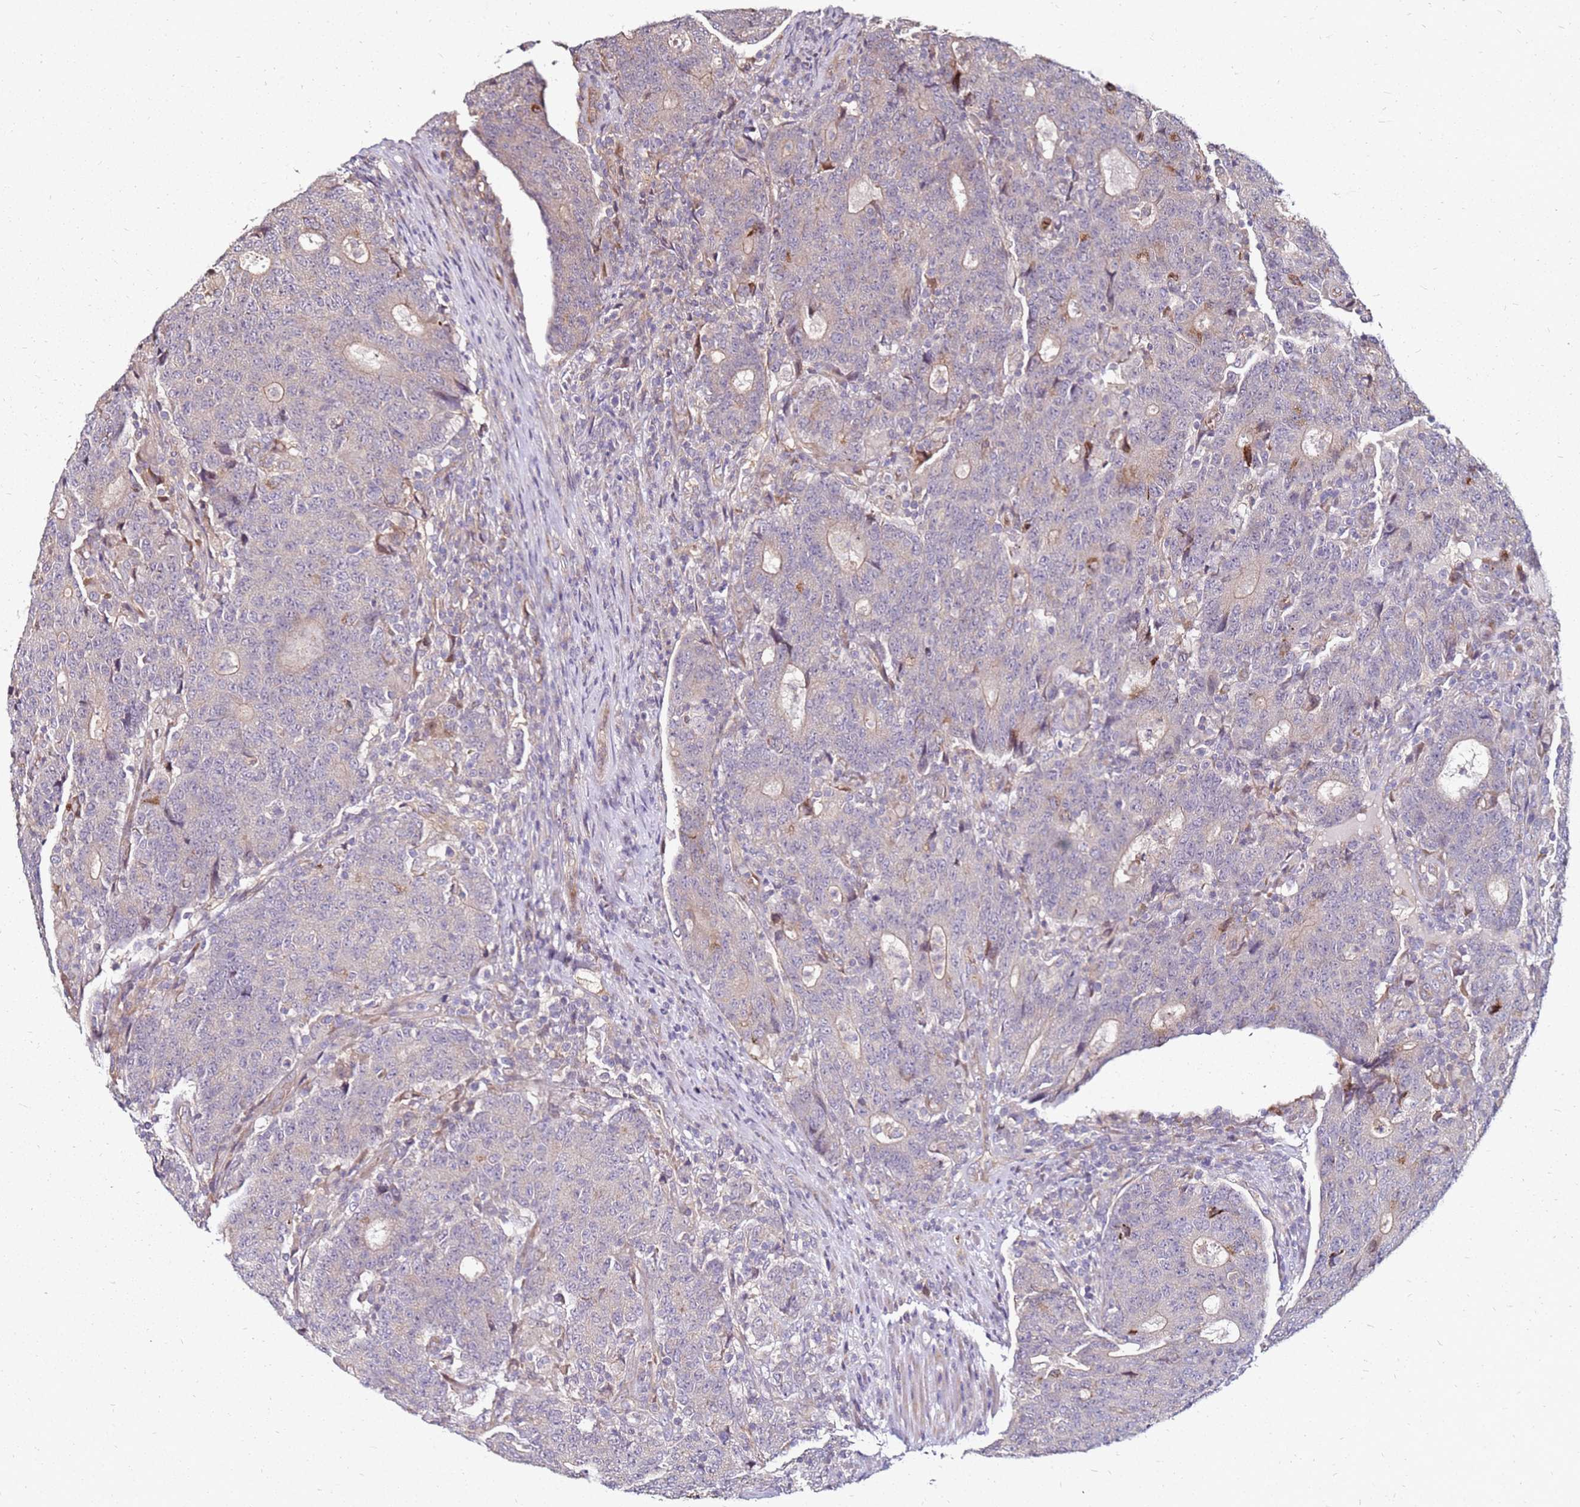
{"staining": {"intensity": "weak", "quantity": "<25%", "location": "cytoplasmic/membranous"}, "tissue": "colorectal cancer", "cell_type": "Tumor cells", "image_type": "cancer", "snomed": [{"axis": "morphology", "description": "Adenocarcinoma, NOS"}, {"axis": "topography", "description": "Colon"}], "caption": "IHC histopathology image of human colorectal cancer stained for a protein (brown), which displays no positivity in tumor cells.", "gene": "RNF11", "patient": {"sex": "female", "age": 75}}